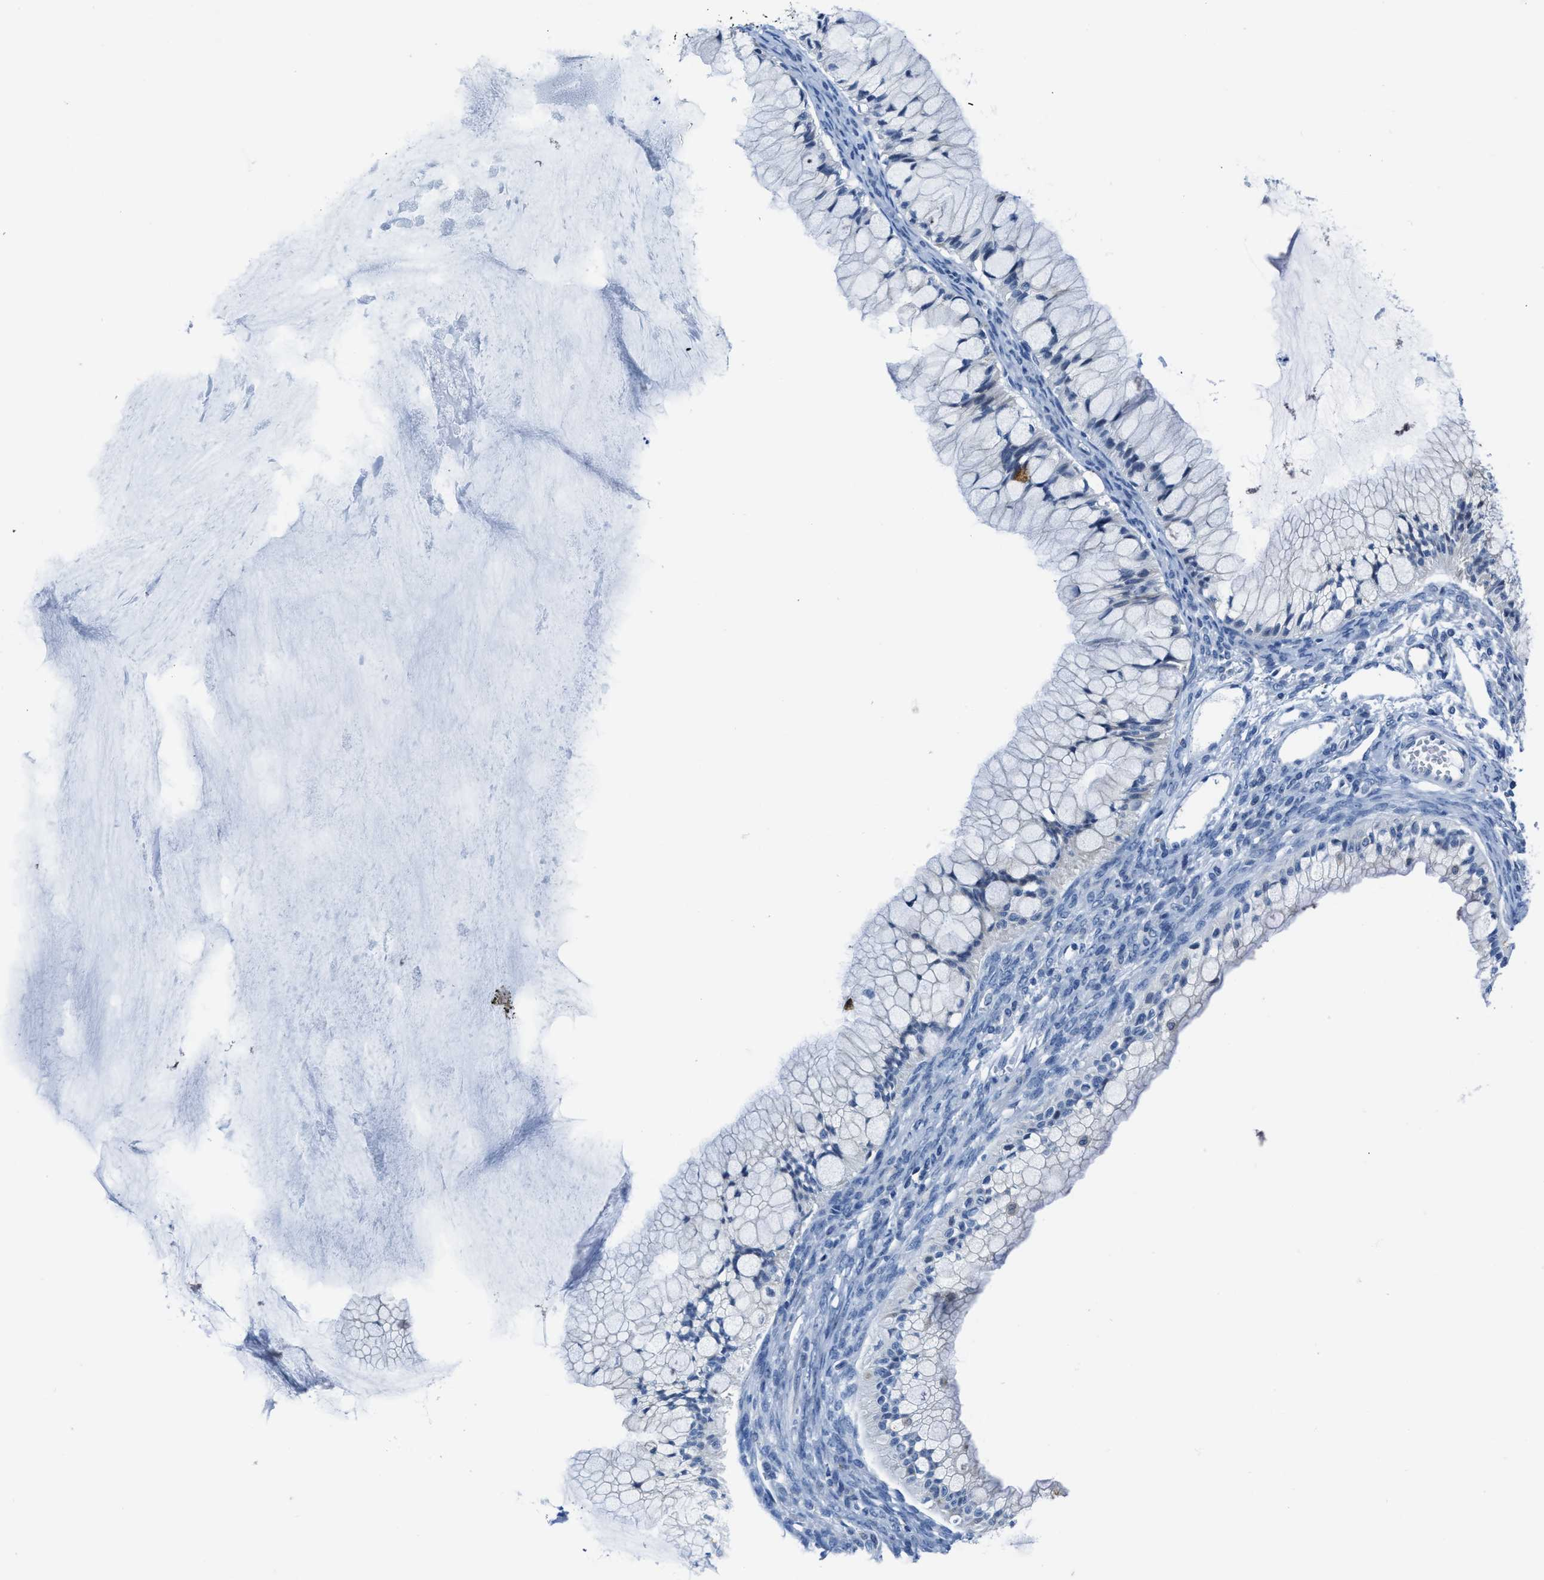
{"staining": {"intensity": "negative", "quantity": "none", "location": "none"}, "tissue": "ovarian cancer", "cell_type": "Tumor cells", "image_type": "cancer", "snomed": [{"axis": "morphology", "description": "Cystadenocarcinoma, mucinous, NOS"}, {"axis": "topography", "description": "Ovary"}], "caption": "Tumor cells show no significant protein positivity in ovarian cancer (mucinous cystadenocarcinoma).", "gene": "ASZ1", "patient": {"sex": "female", "age": 57}}